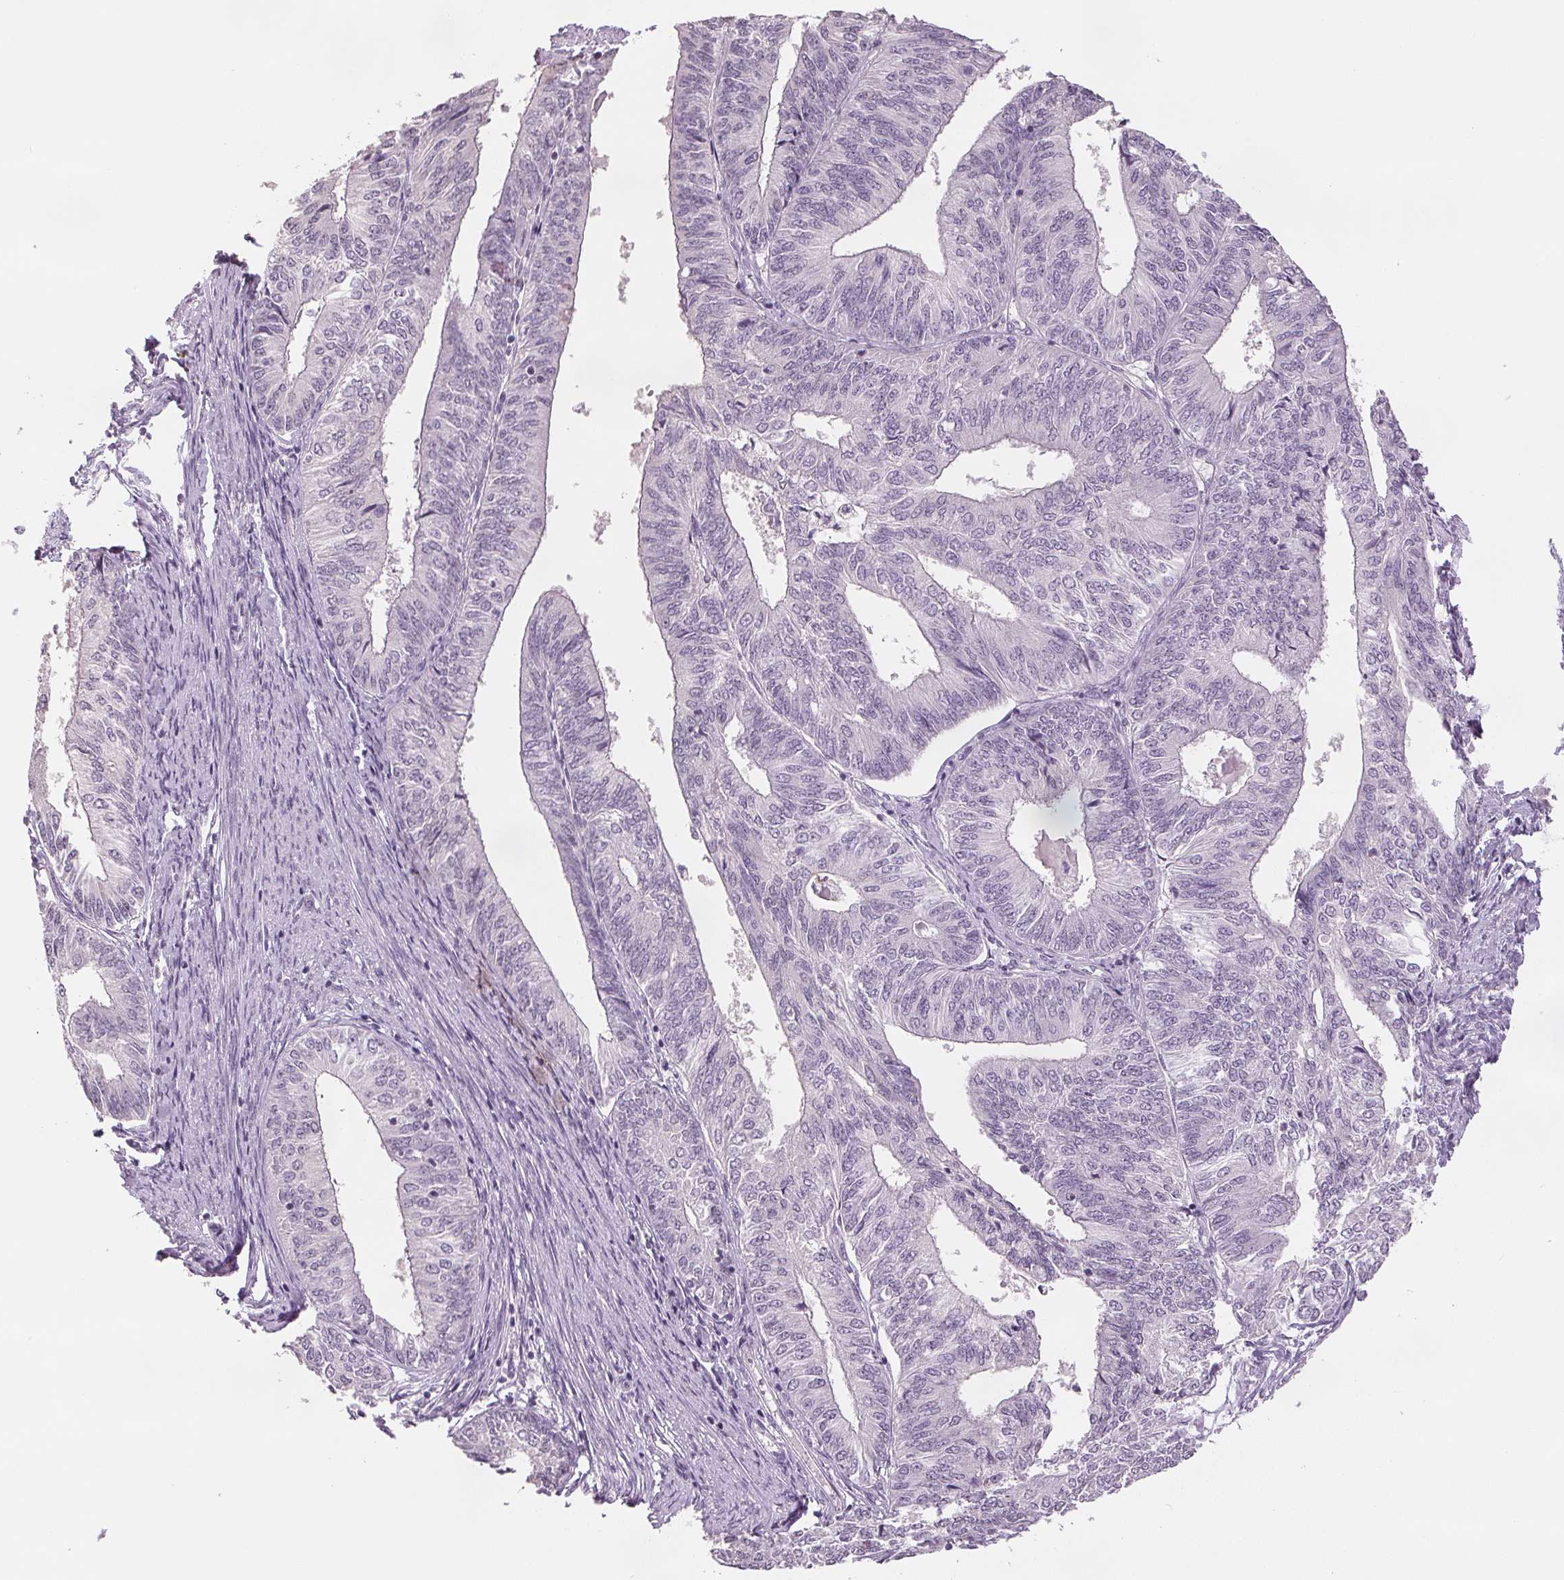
{"staining": {"intensity": "negative", "quantity": "none", "location": "none"}, "tissue": "endometrial cancer", "cell_type": "Tumor cells", "image_type": "cancer", "snomed": [{"axis": "morphology", "description": "Adenocarcinoma, NOS"}, {"axis": "topography", "description": "Endometrium"}], "caption": "IHC histopathology image of endometrial adenocarcinoma stained for a protein (brown), which shows no staining in tumor cells. (Stains: DAB (3,3'-diaminobenzidine) immunohistochemistry with hematoxylin counter stain, Microscopy: brightfield microscopy at high magnification).", "gene": "SCGN", "patient": {"sex": "female", "age": 58}}